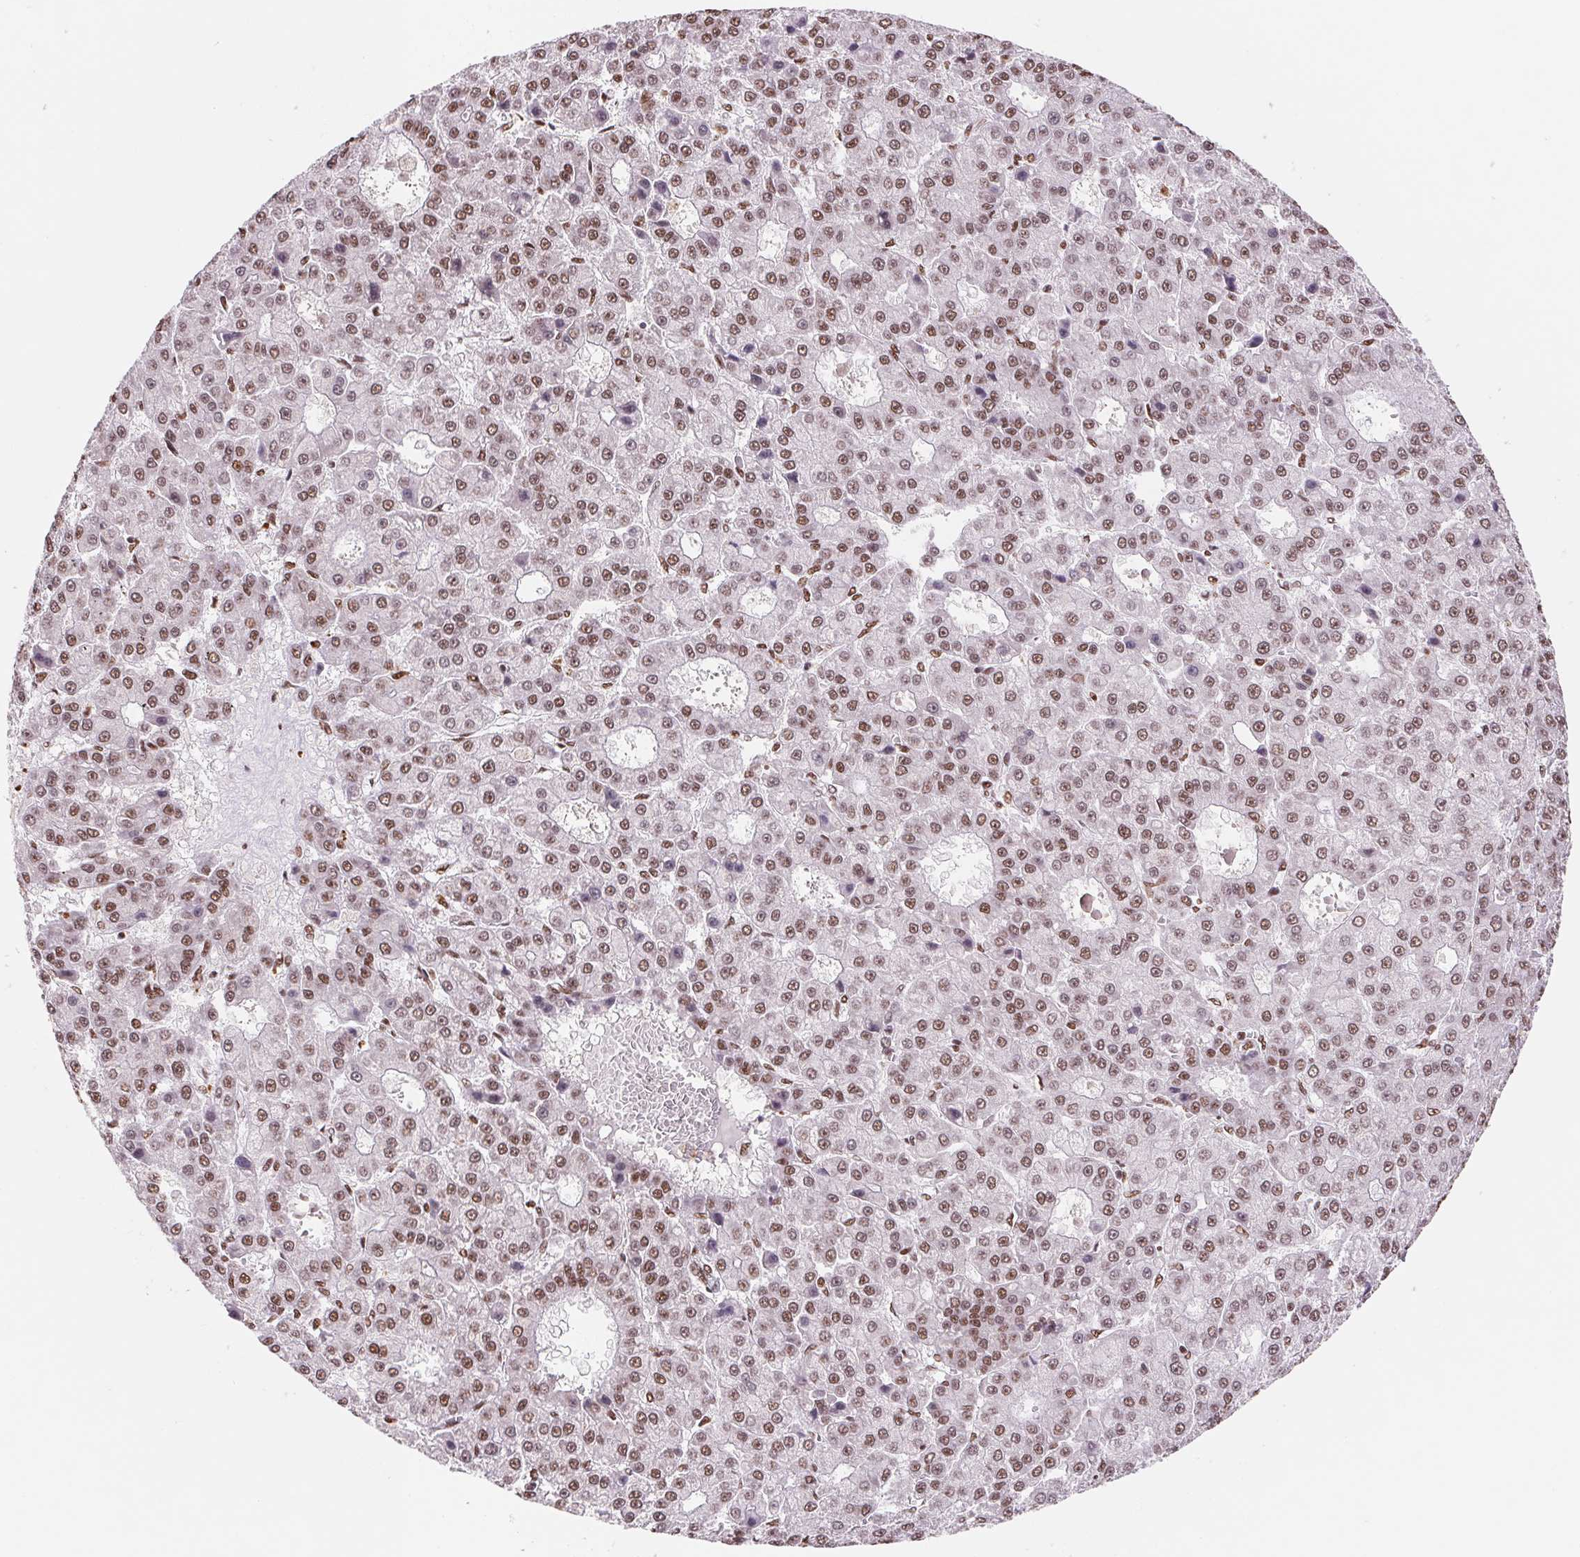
{"staining": {"intensity": "moderate", "quantity": ">75%", "location": "nuclear"}, "tissue": "liver cancer", "cell_type": "Tumor cells", "image_type": "cancer", "snomed": [{"axis": "morphology", "description": "Carcinoma, Hepatocellular, NOS"}, {"axis": "topography", "description": "Liver"}], "caption": "Liver cancer stained for a protein displays moderate nuclear positivity in tumor cells.", "gene": "SNRPG", "patient": {"sex": "male", "age": 70}}